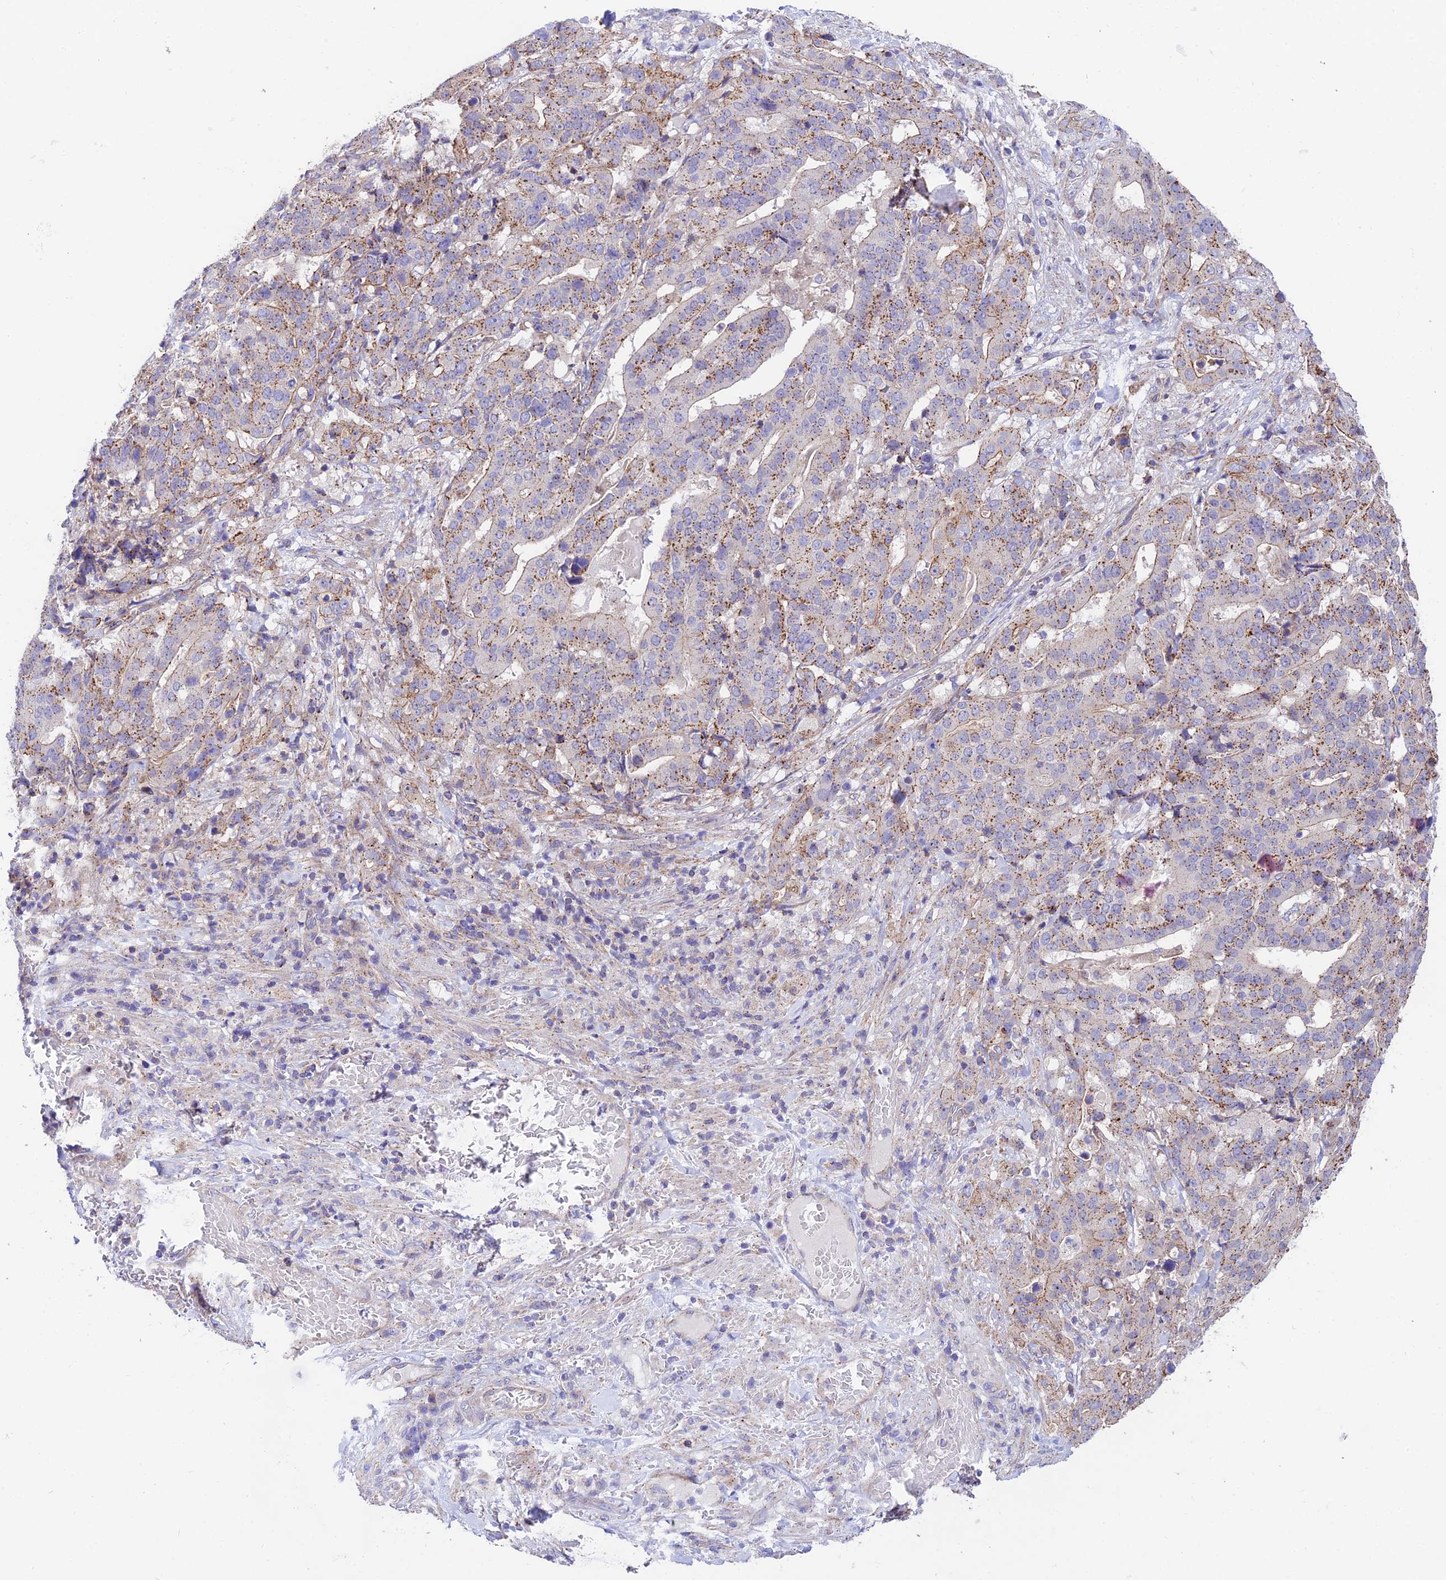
{"staining": {"intensity": "moderate", "quantity": "25%-75%", "location": "cytoplasmic/membranous"}, "tissue": "stomach cancer", "cell_type": "Tumor cells", "image_type": "cancer", "snomed": [{"axis": "morphology", "description": "Adenocarcinoma, NOS"}, {"axis": "topography", "description": "Stomach"}], "caption": "DAB immunohistochemical staining of human stomach cancer shows moderate cytoplasmic/membranous protein expression in about 25%-75% of tumor cells. (Brightfield microscopy of DAB IHC at high magnification).", "gene": "QRFP", "patient": {"sex": "male", "age": 48}}